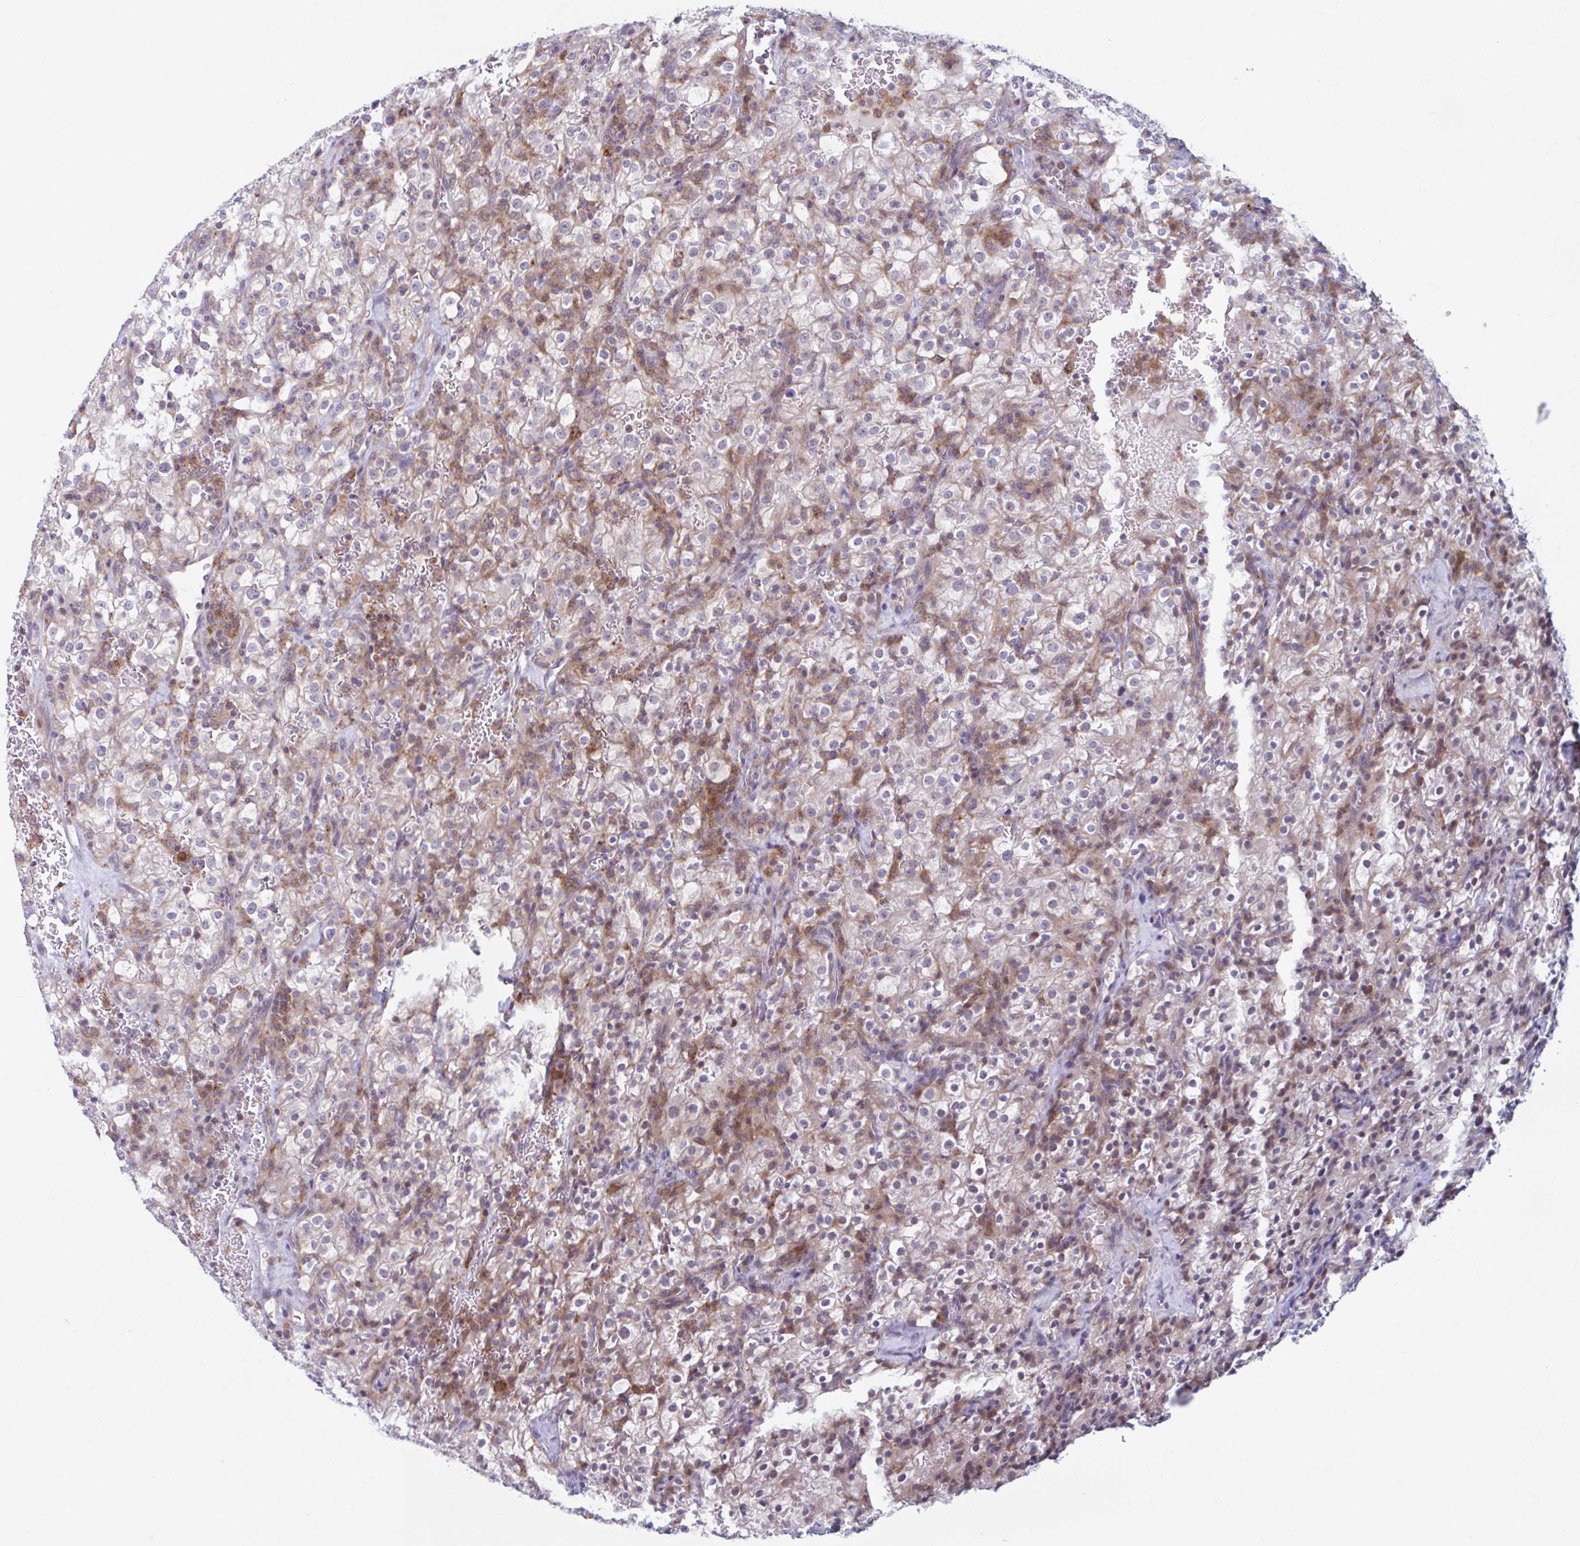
{"staining": {"intensity": "moderate", "quantity": "<25%", "location": "cytoplasmic/membranous"}, "tissue": "renal cancer", "cell_type": "Tumor cells", "image_type": "cancer", "snomed": [{"axis": "morphology", "description": "Adenocarcinoma, NOS"}, {"axis": "topography", "description": "Kidney"}], "caption": "Renal adenocarcinoma stained with immunohistochemistry (IHC) exhibits moderate cytoplasmic/membranous positivity in about <25% of tumor cells.", "gene": "ADAT3", "patient": {"sex": "female", "age": 74}}